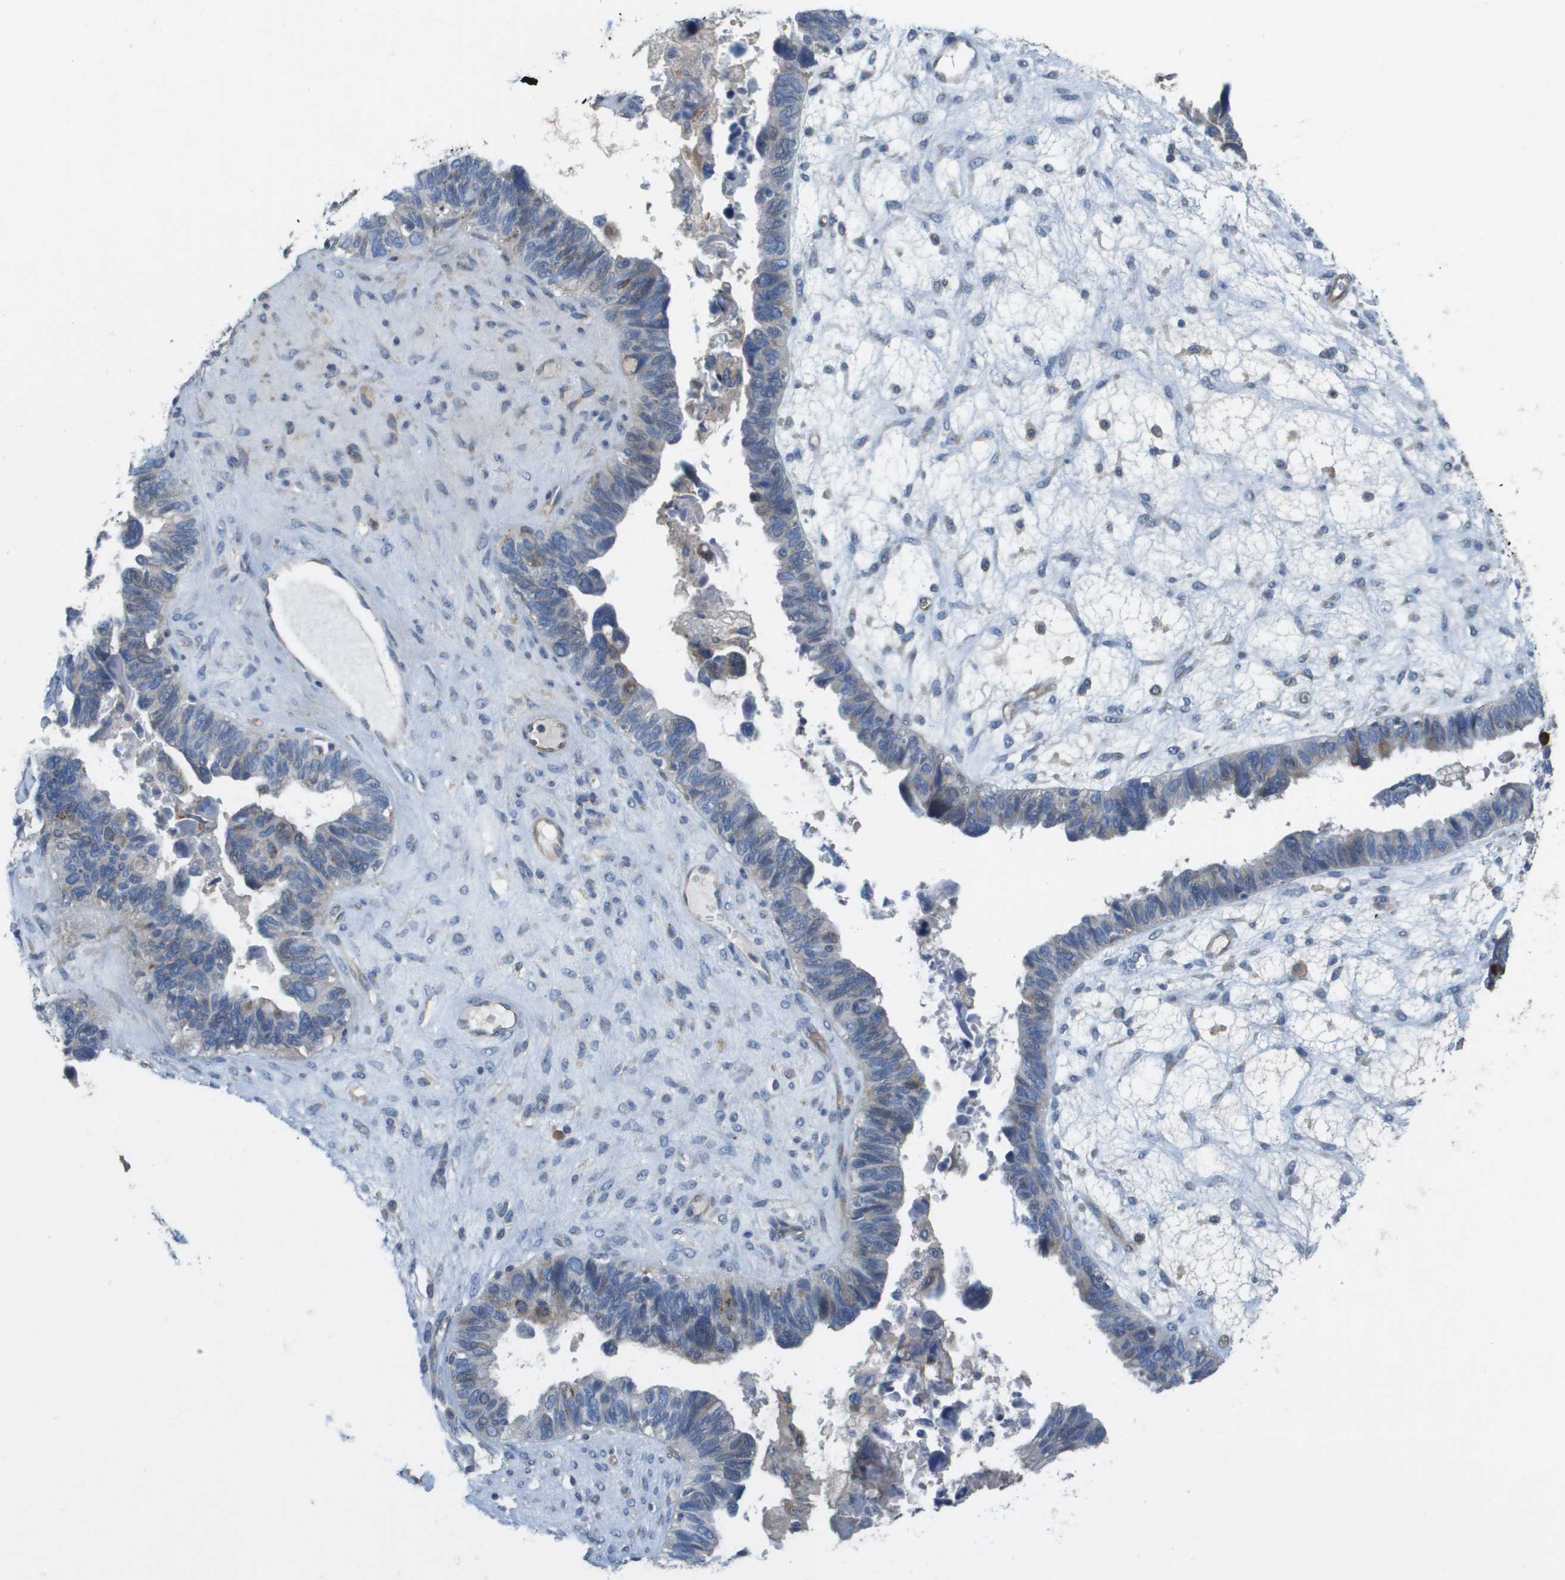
{"staining": {"intensity": "weak", "quantity": "<25%", "location": "cytoplasmic/membranous"}, "tissue": "ovarian cancer", "cell_type": "Tumor cells", "image_type": "cancer", "snomed": [{"axis": "morphology", "description": "Cystadenocarcinoma, serous, NOS"}, {"axis": "topography", "description": "Ovary"}], "caption": "This image is of ovarian serous cystadenocarcinoma stained with IHC to label a protein in brown with the nuclei are counter-stained blue. There is no positivity in tumor cells.", "gene": "CASP10", "patient": {"sex": "female", "age": 79}}